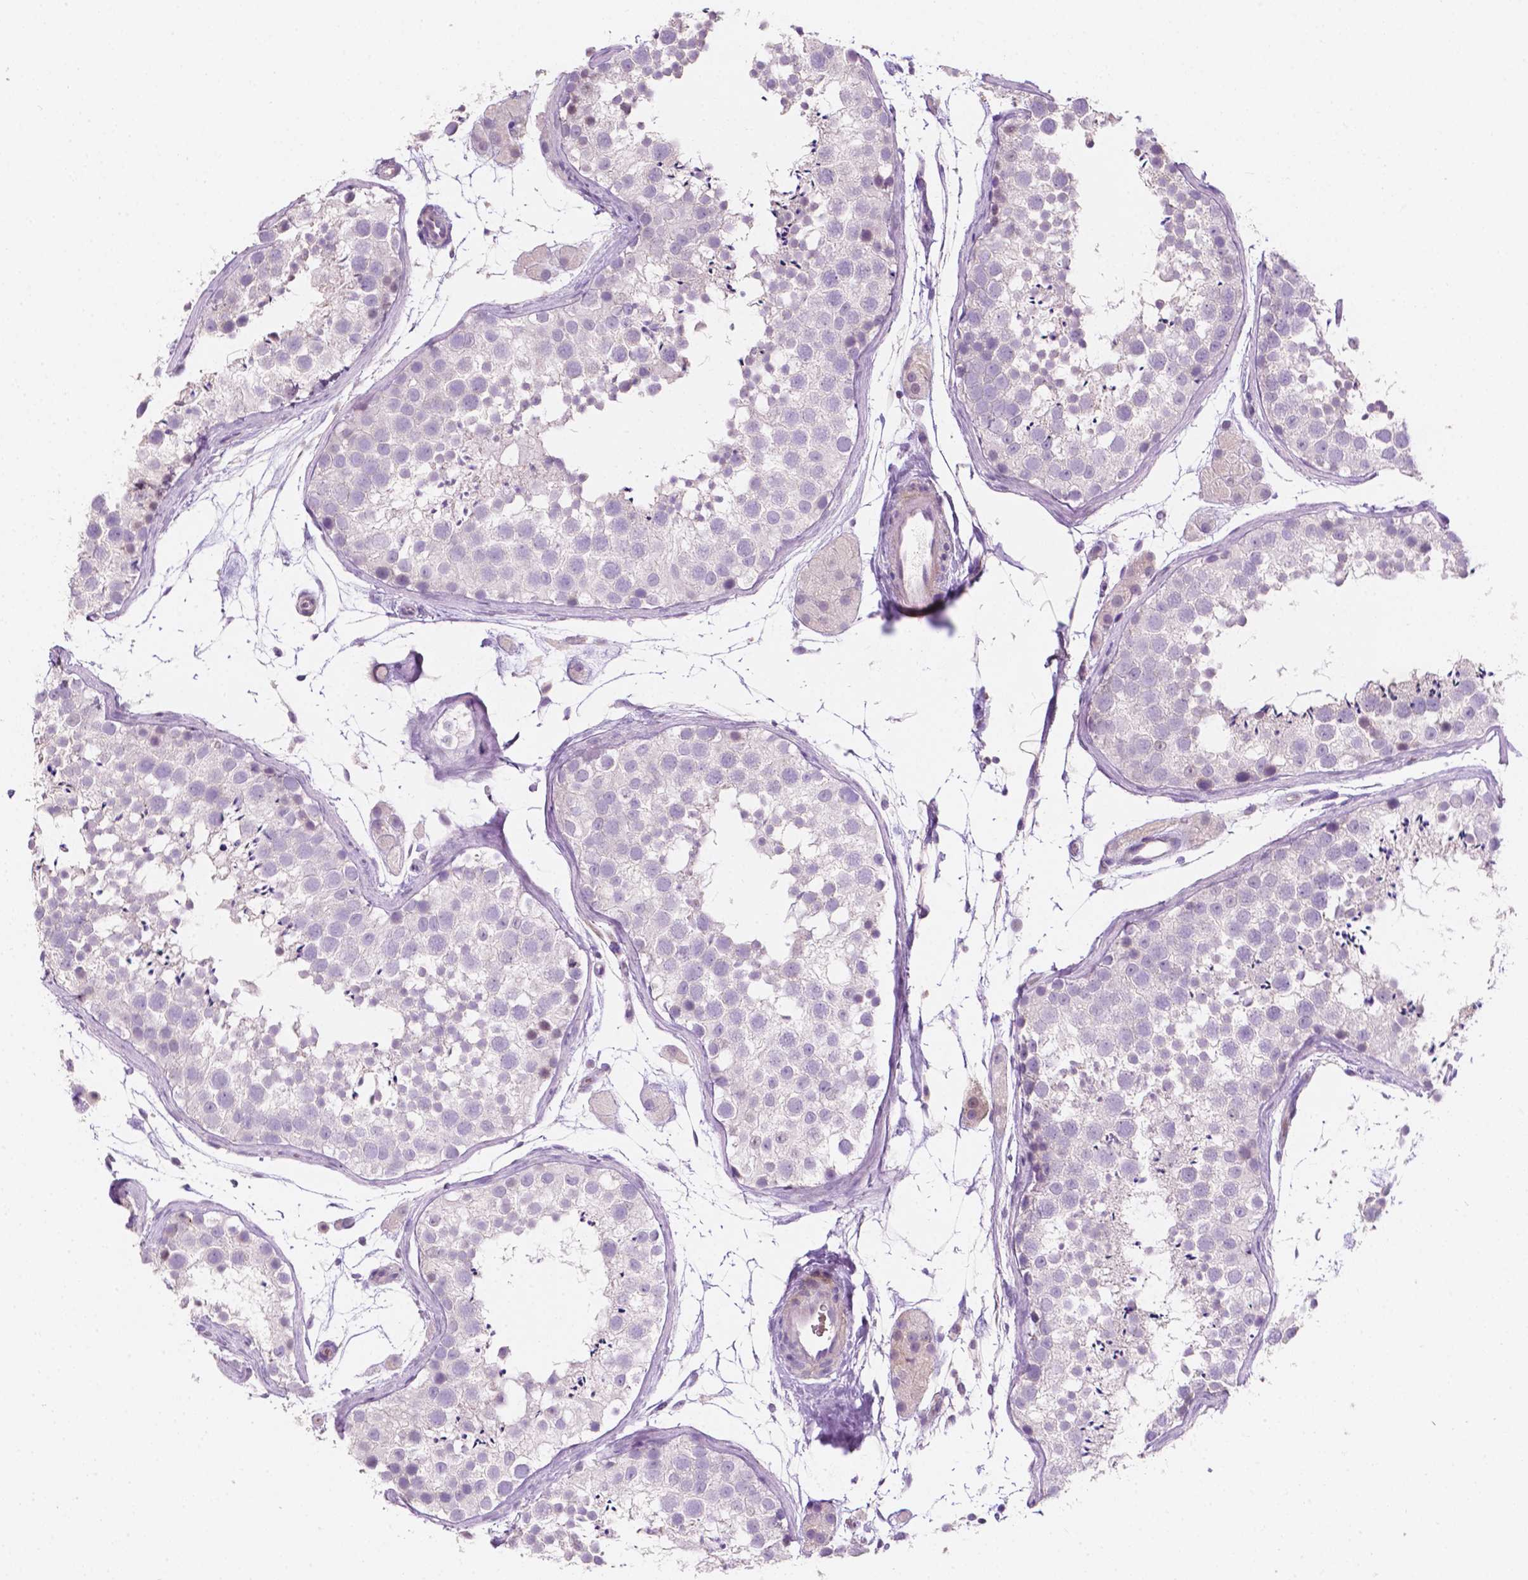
{"staining": {"intensity": "negative", "quantity": "none", "location": "none"}, "tissue": "testis", "cell_type": "Cells in seminiferous ducts", "image_type": "normal", "snomed": [{"axis": "morphology", "description": "Normal tissue, NOS"}, {"axis": "topography", "description": "Testis"}], "caption": "High power microscopy image of an IHC image of normal testis, revealing no significant staining in cells in seminiferous ducts.", "gene": "EGFR", "patient": {"sex": "male", "age": 41}}